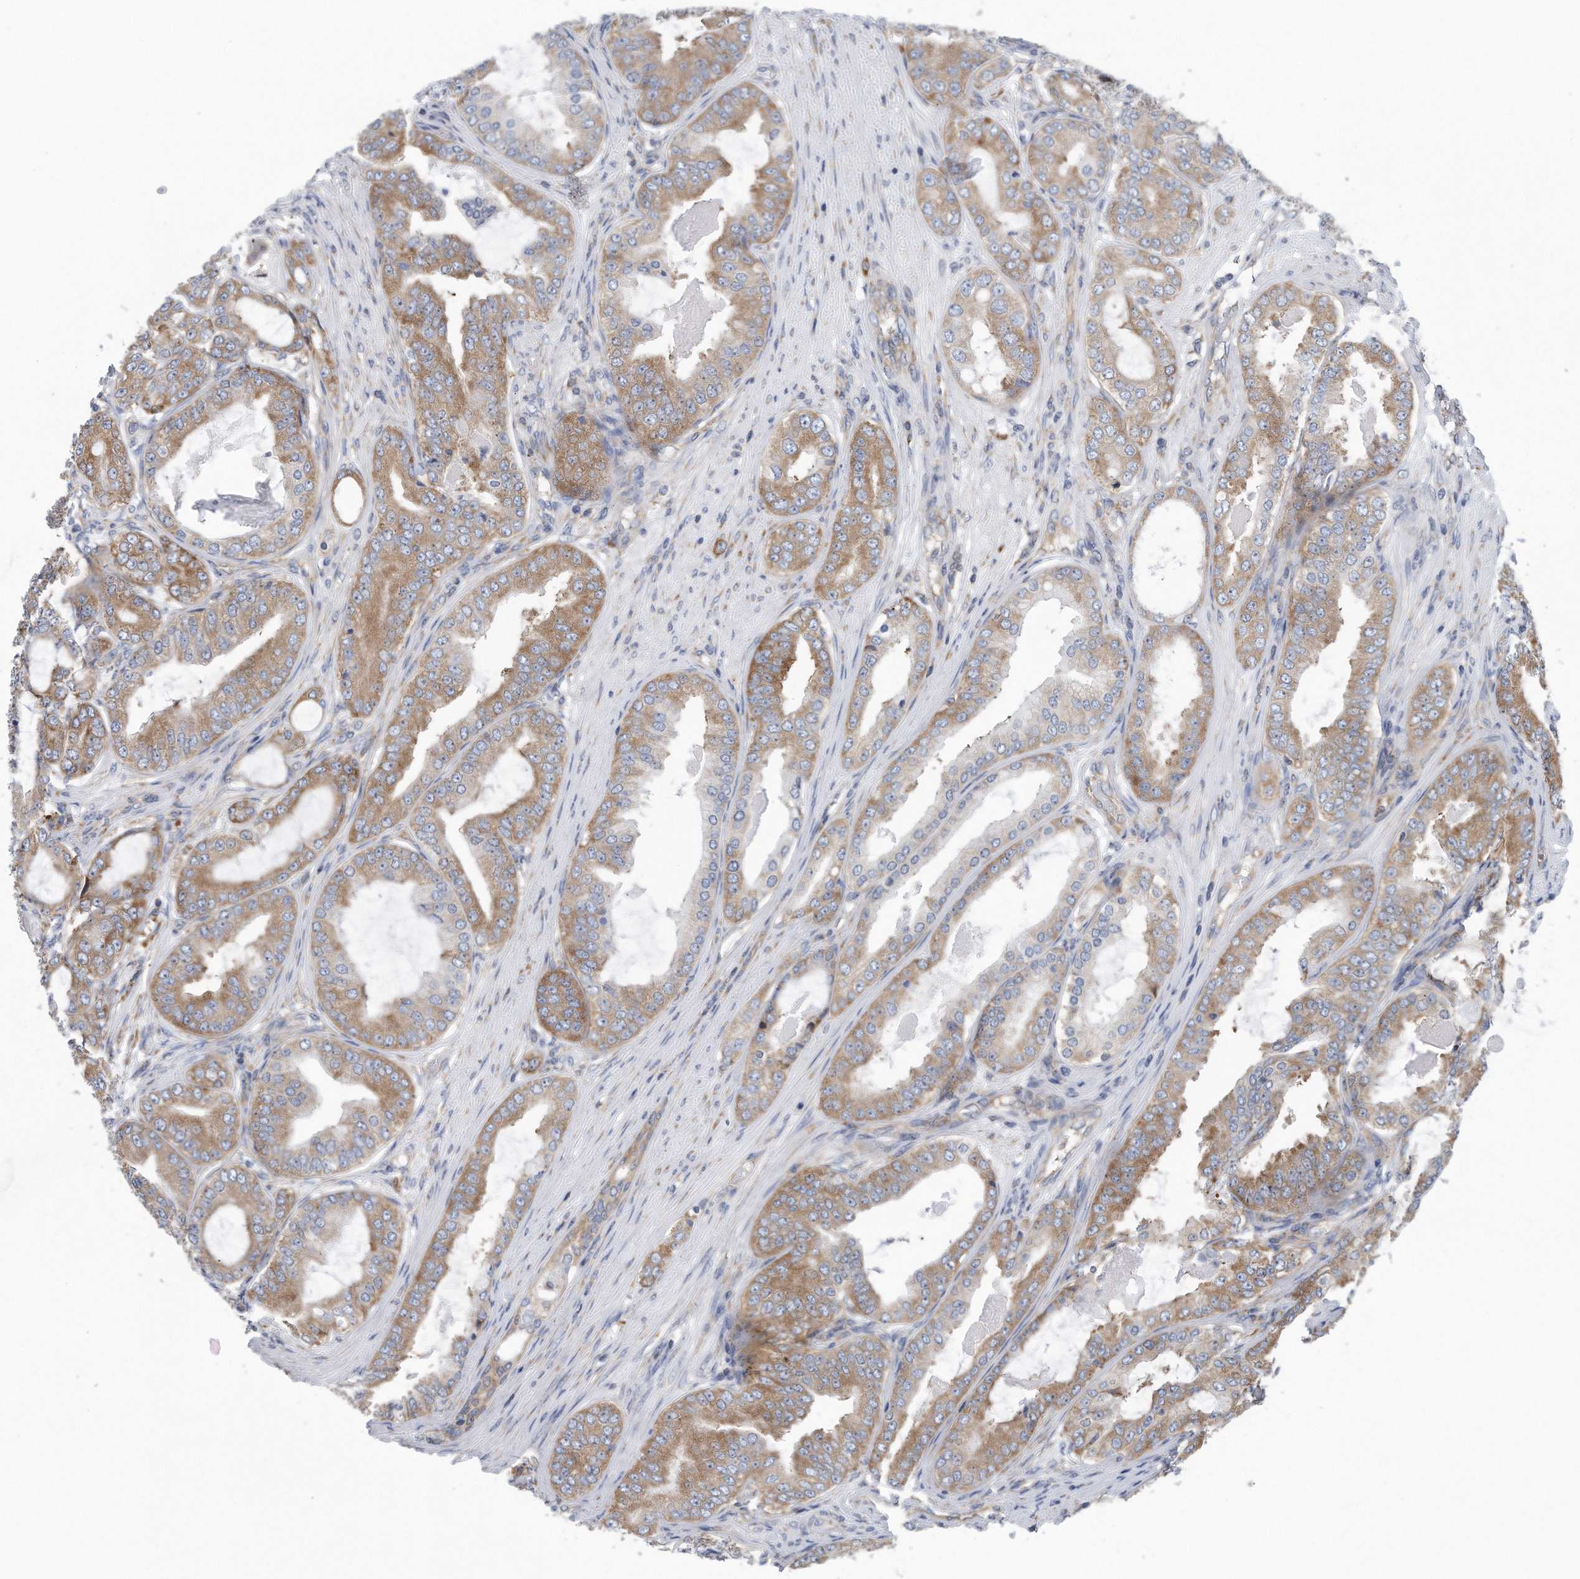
{"staining": {"intensity": "moderate", "quantity": ">75%", "location": "cytoplasmic/membranous"}, "tissue": "prostate cancer", "cell_type": "Tumor cells", "image_type": "cancer", "snomed": [{"axis": "morphology", "description": "Adenocarcinoma, High grade"}, {"axis": "topography", "description": "Prostate"}], "caption": "Protein expression by IHC displays moderate cytoplasmic/membranous expression in approximately >75% of tumor cells in adenocarcinoma (high-grade) (prostate). (Brightfield microscopy of DAB IHC at high magnification).", "gene": "RPL26L1", "patient": {"sex": "male", "age": 60}}